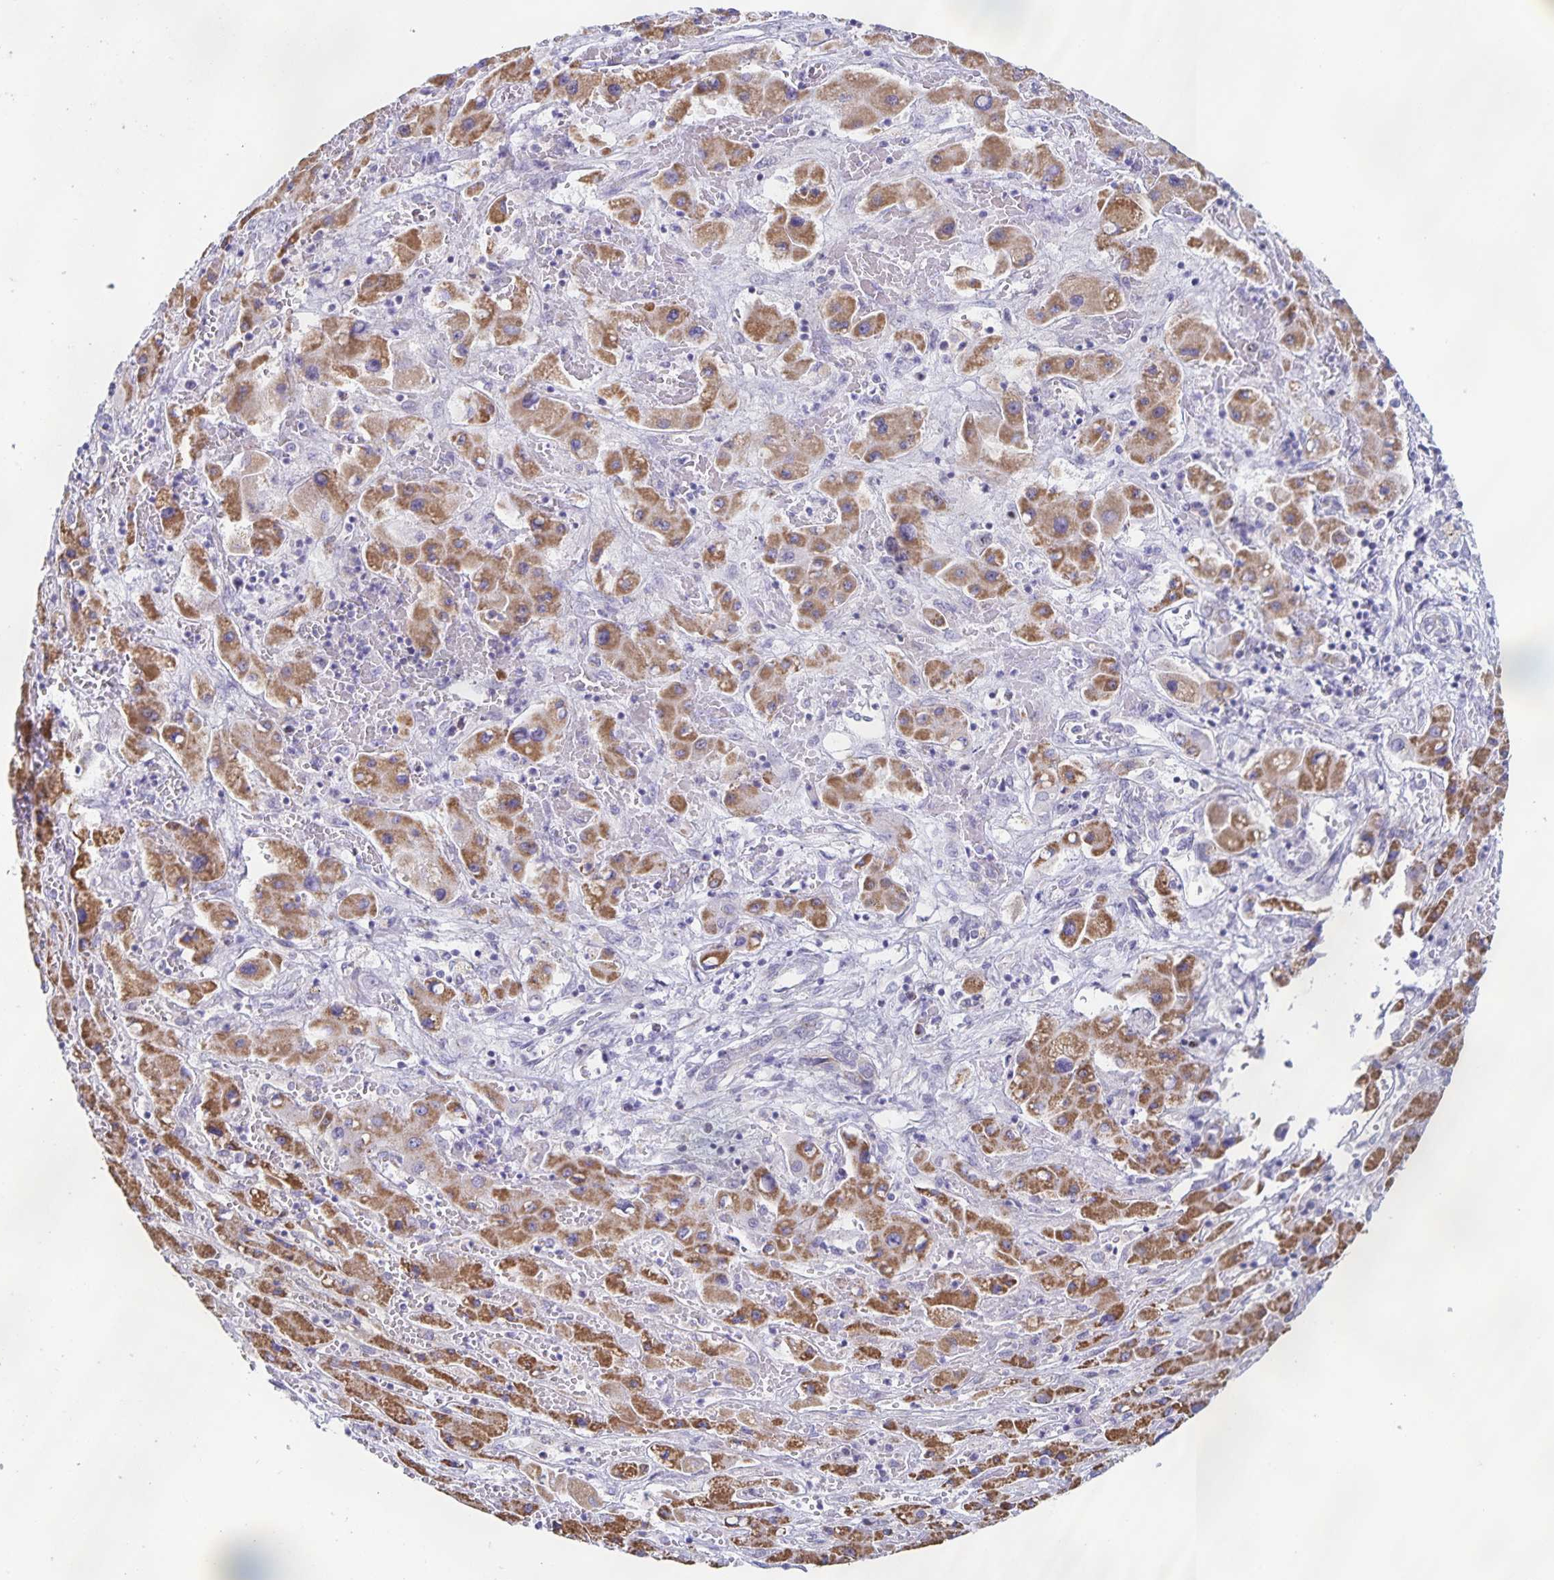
{"staining": {"intensity": "moderate", "quantity": ">75%", "location": "cytoplasmic/membranous"}, "tissue": "liver cancer", "cell_type": "Tumor cells", "image_type": "cancer", "snomed": [{"axis": "morphology", "description": "Carcinoma, Hepatocellular, NOS"}, {"axis": "topography", "description": "Liver"}], "caption": "Brown immunohistochemical staining in human liver hepatocellular carcinoma demonstrates moderate cytoplasmic/membranous staining in about >75% of tumor cells.", "gene": "CENPH", "patient": {"sex": "female", "age": 73}}